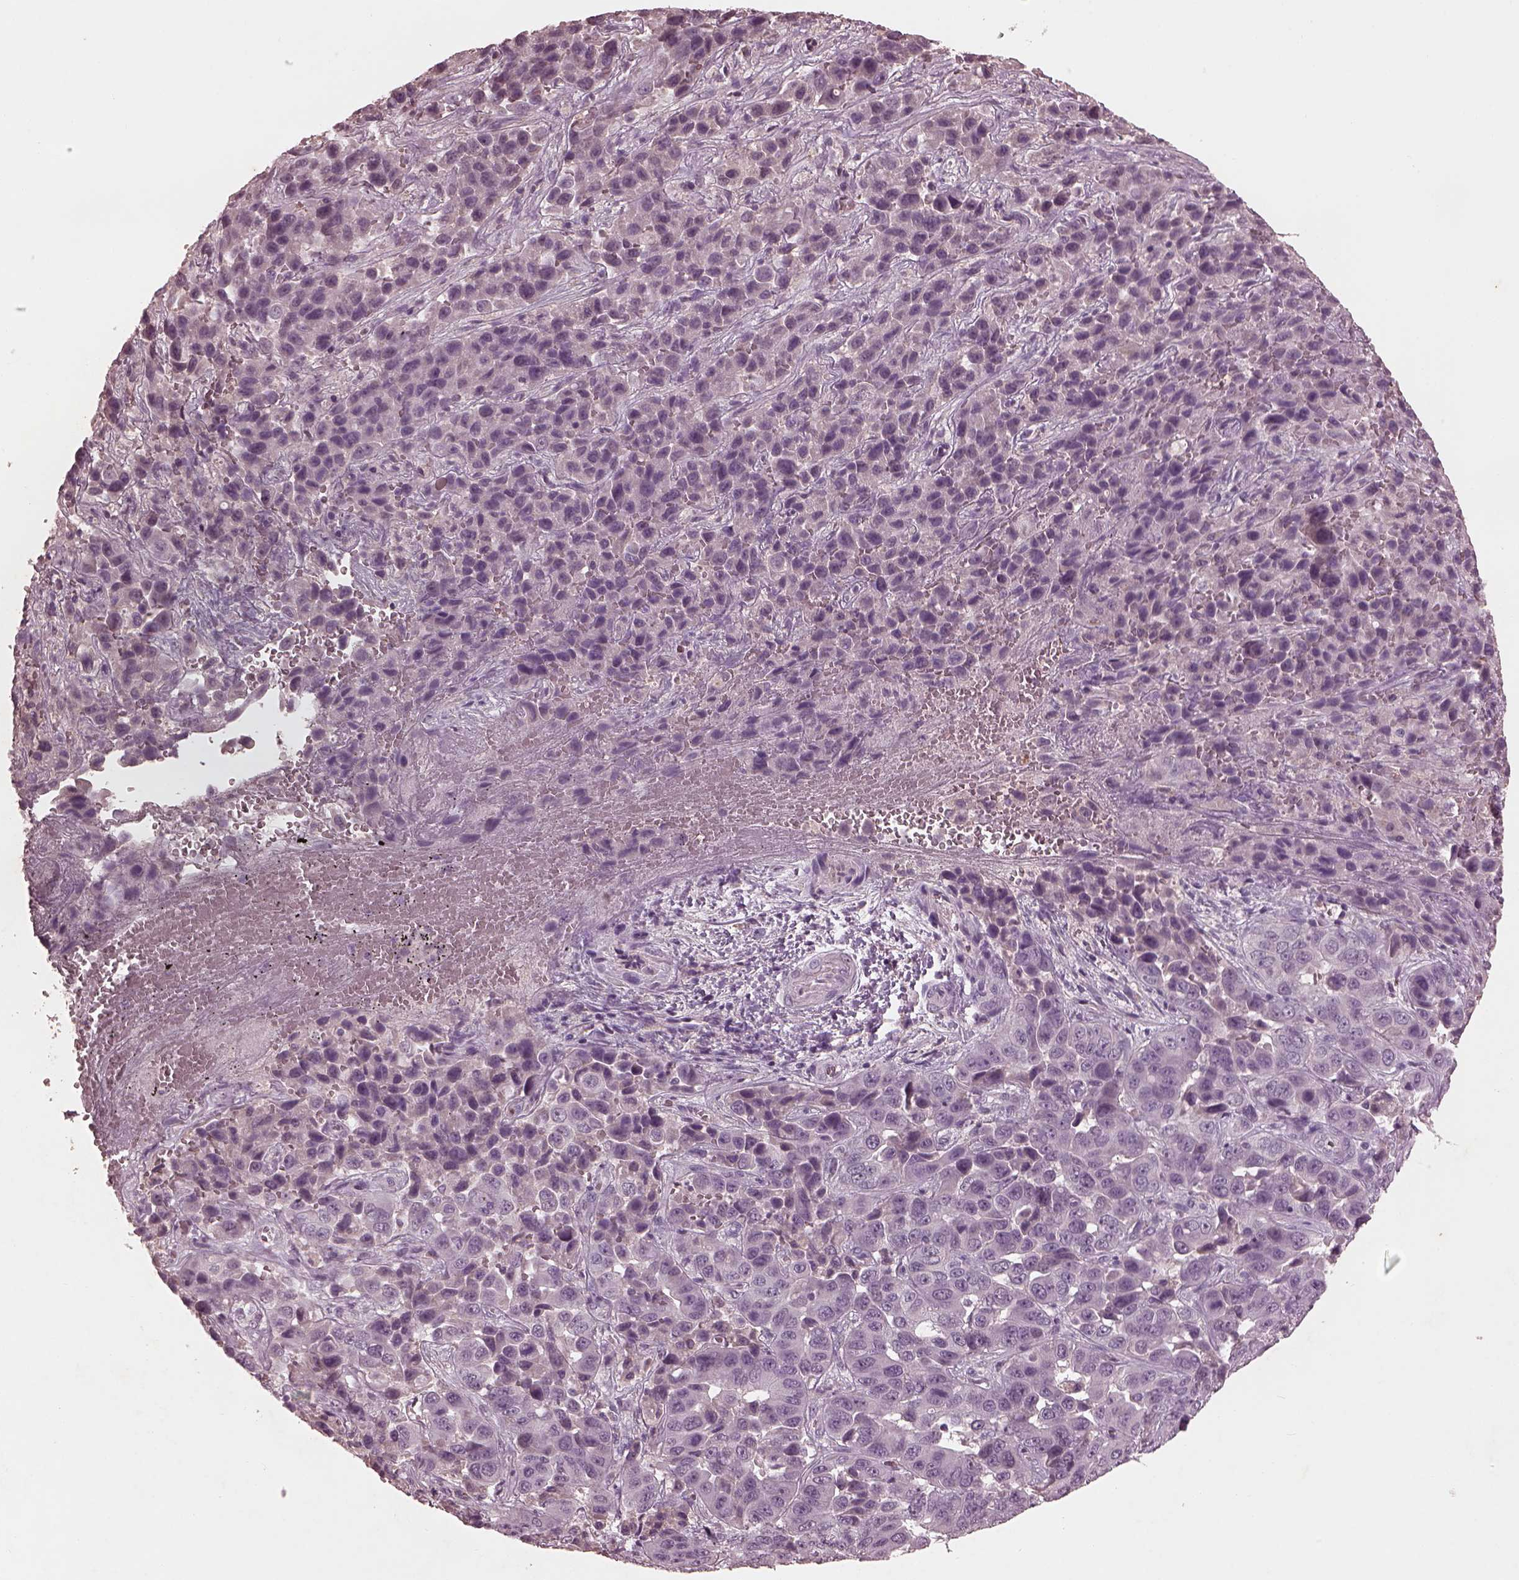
{"staining": {"intensity": "negative", "quantity": "none", "location": "none"}, "tissue": "liver cancer", "cell_type": "Tumor cells", "image_type": "cancer", "snomed": [{"axis": "morphology", "description": "Cholangiocarcinoma"}, {"axis": "topography", "description": "Liver"}], "caption": "Tumor cells are negative for protein expression in human cholangiocarcinoma (liver).", "gene": "FRRS1L", "patient": {"sex": "female", "age": 52}}